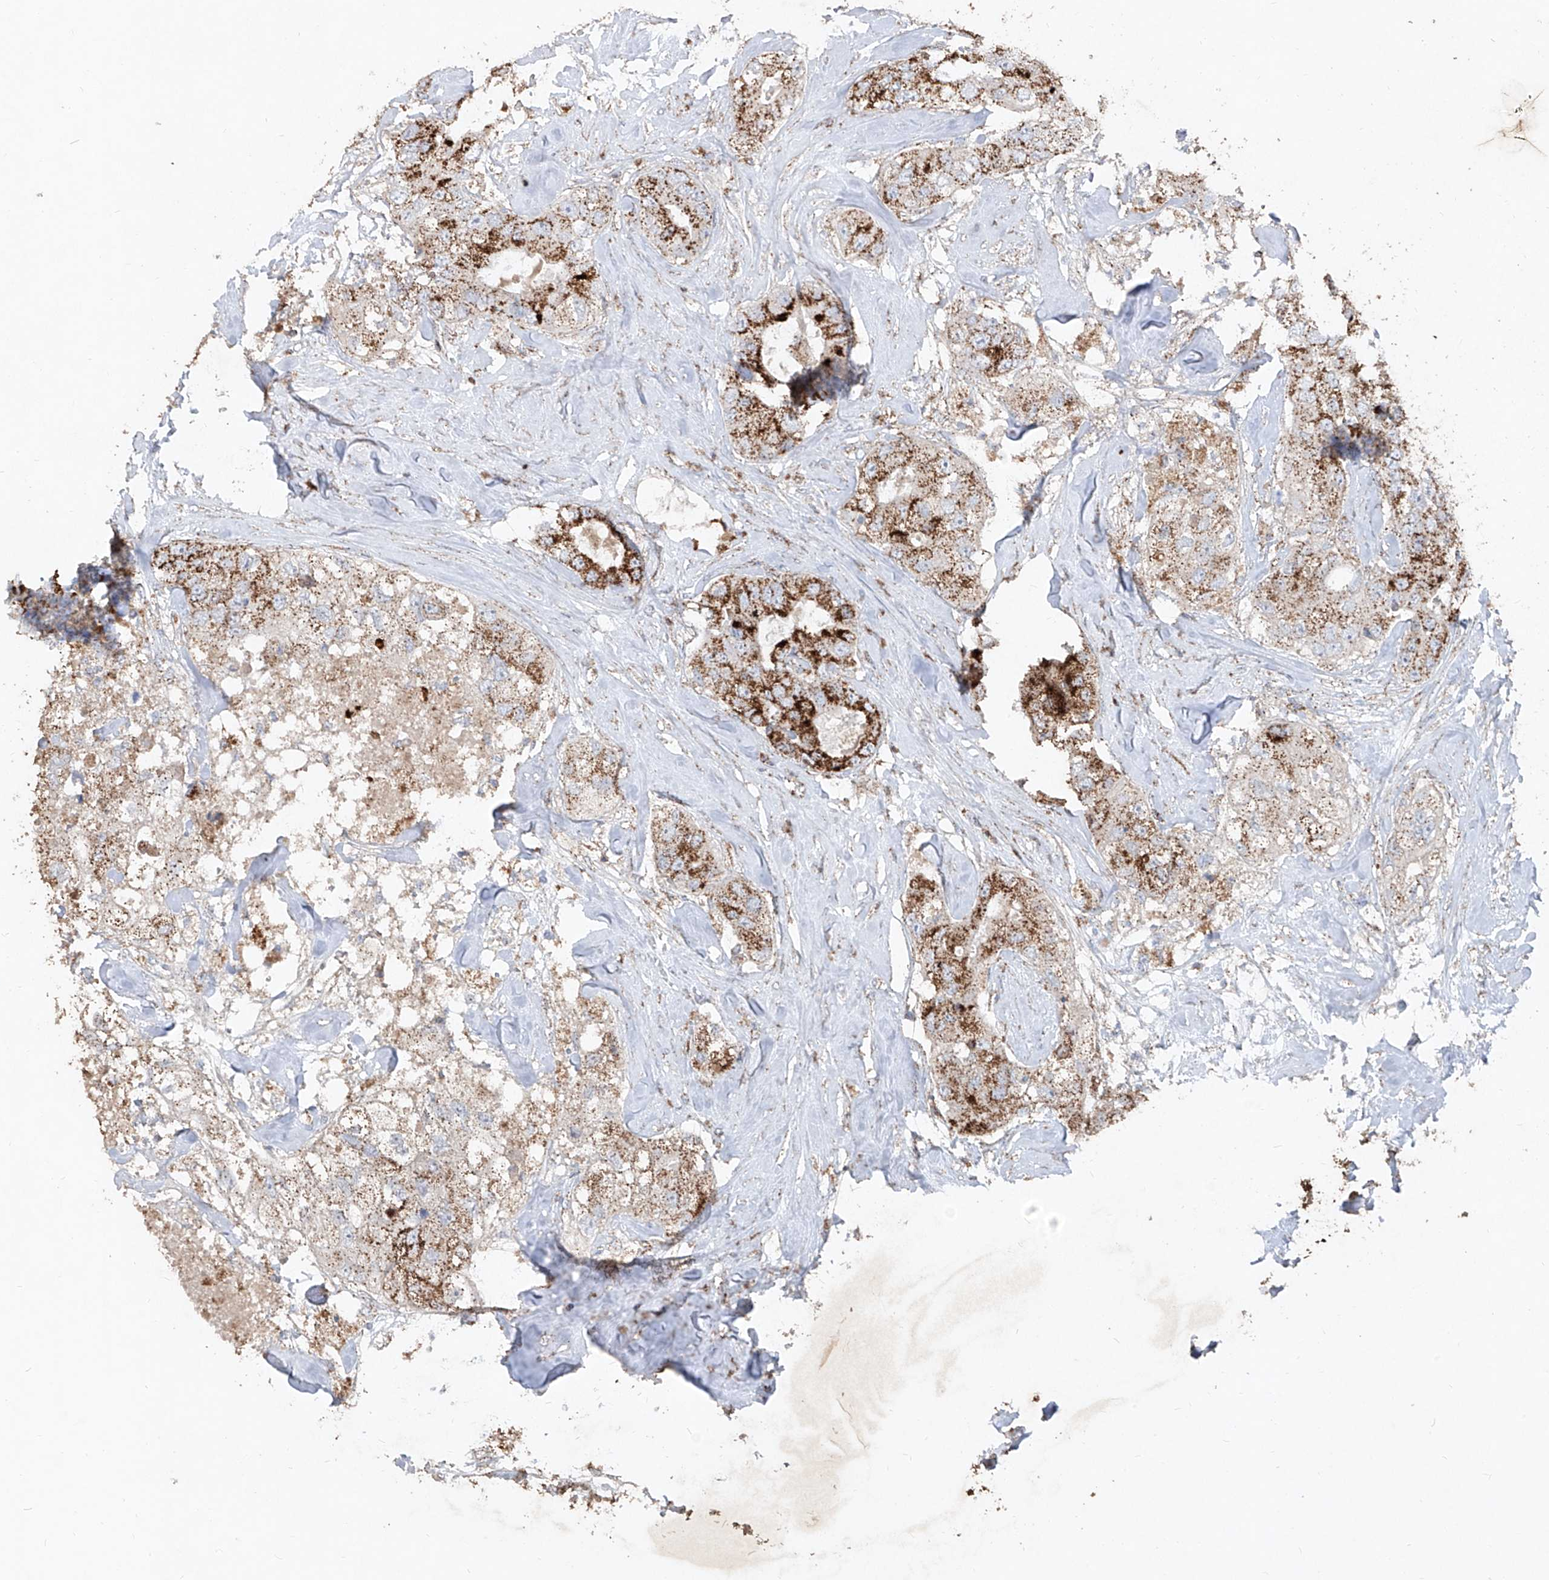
{"staining": {"intensity": "strong", "quantity": "25%-75%", "location": "cytoplasmic/membranous"}, "tissue": "breast cancer", "cell_type": "Tumor cells", "image_type": "cancer", "snomed": [{"axis": "morphology", "description": "Duct carcinoma"}, {"axis": "topography", "description": "Breast"}], "caption": "About 25%-75% of tumor cells in breast cancer (intraductal carcinoma) demonstrate strong cytoplasmic/membranous protein staining as visualized by brown immunohistochemical staining.", "gene": "ABCD3", "patient": {"sex": "female", "age": 62}}